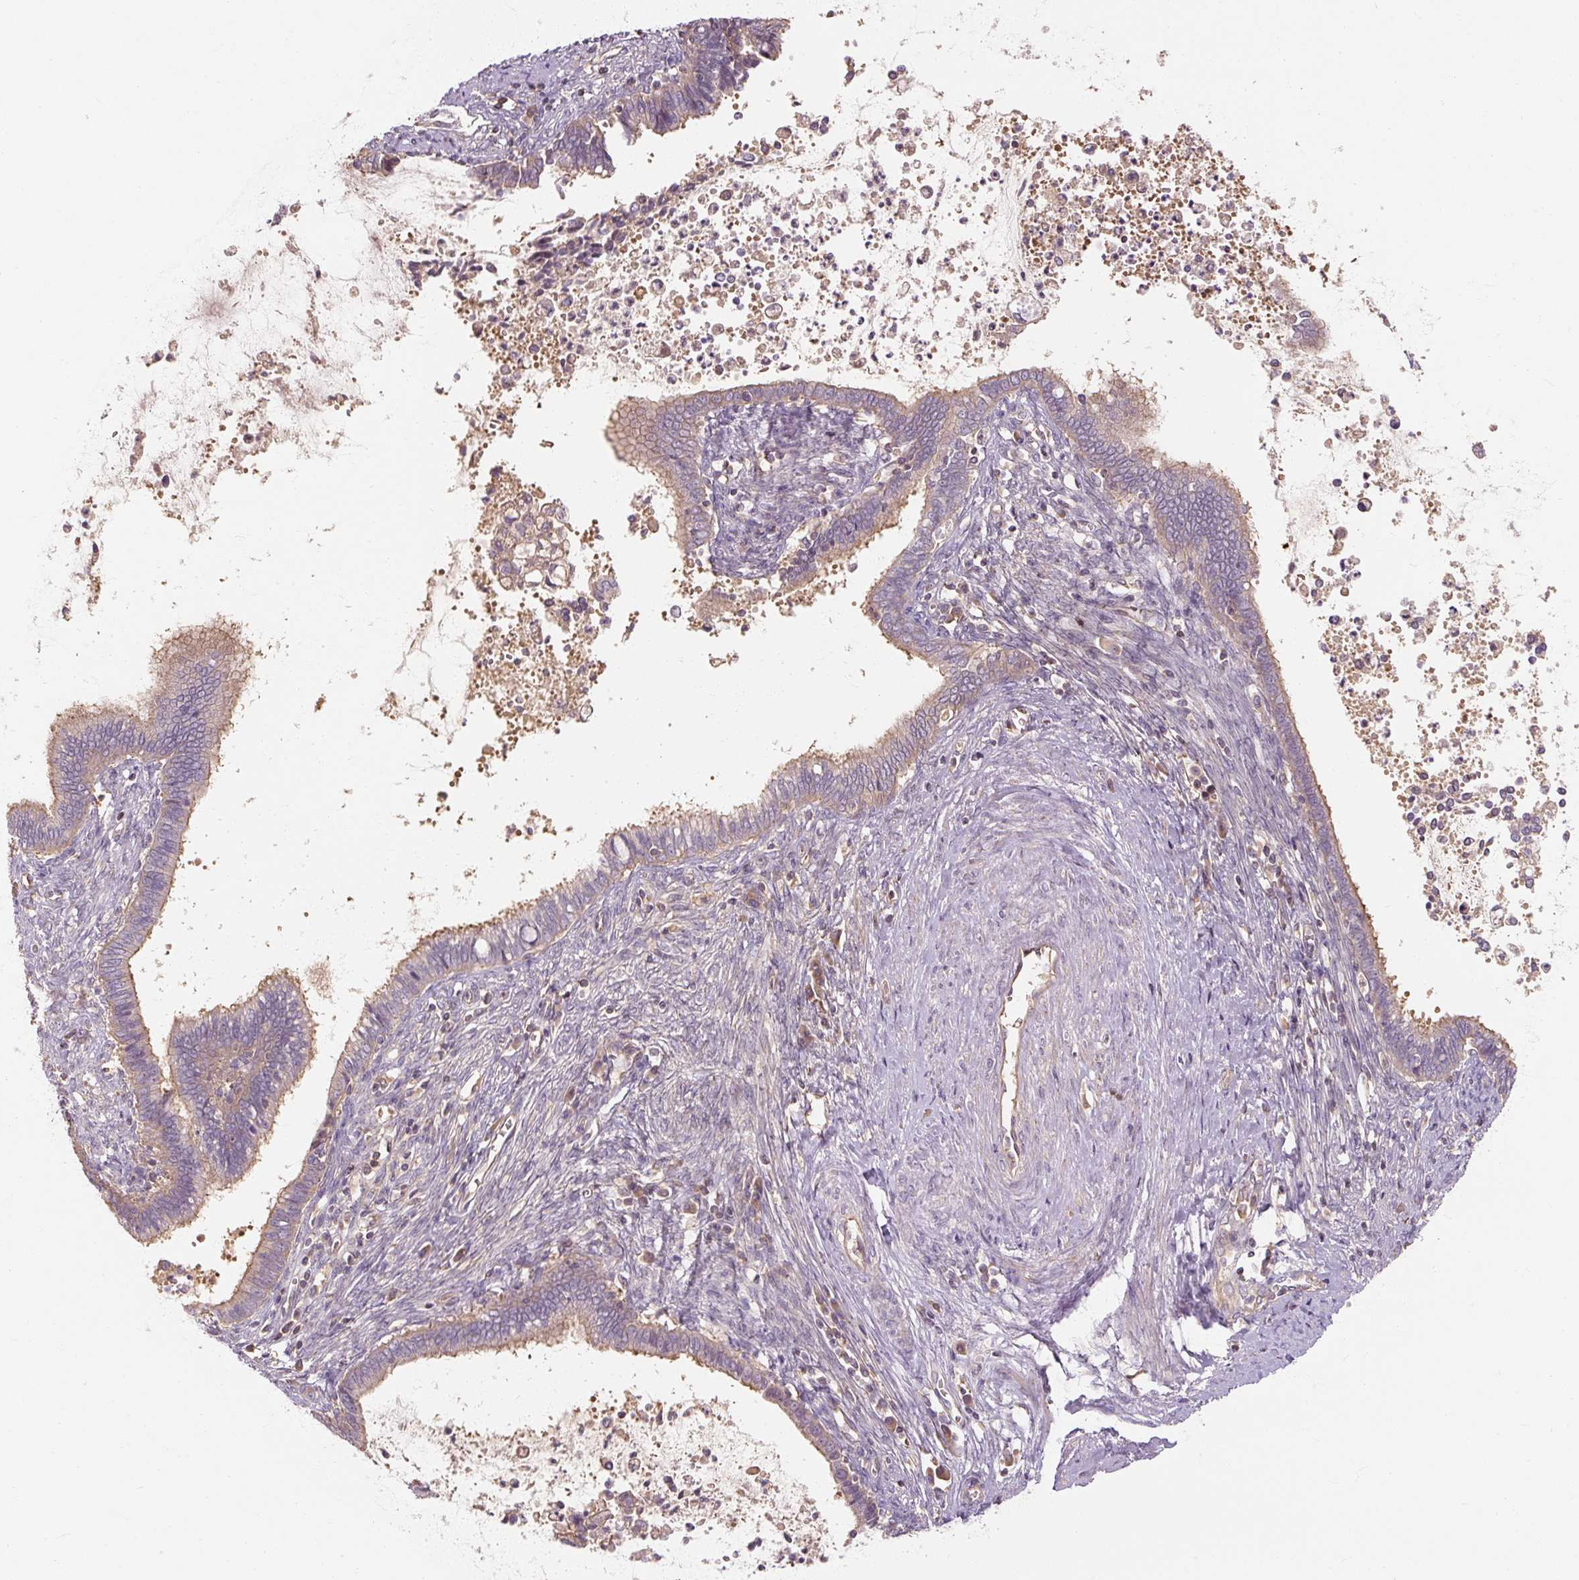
{"staining": {"intensity": "moderate", "quantity": "<25%", "location": "cytoplasmic/membranous"}, "tissue": "cervical cancer", "cell_type": "Tumor cells", "image_type": "cancer", "snomed": [{"axis": "morphology", "description": "Adenocarcinoma, NOS"}, {"axis": "topography", "description": "Cervix"}], "caption": "Immunohistochemical staining of human cervical cancer (adenocarcinoma) exhibits moderate cytoplasmic/membranous protein positivity in approximately <25% of tumor cells.", "gene": "RB1CC1", "patient": {"sex": "female", "age": 44}}